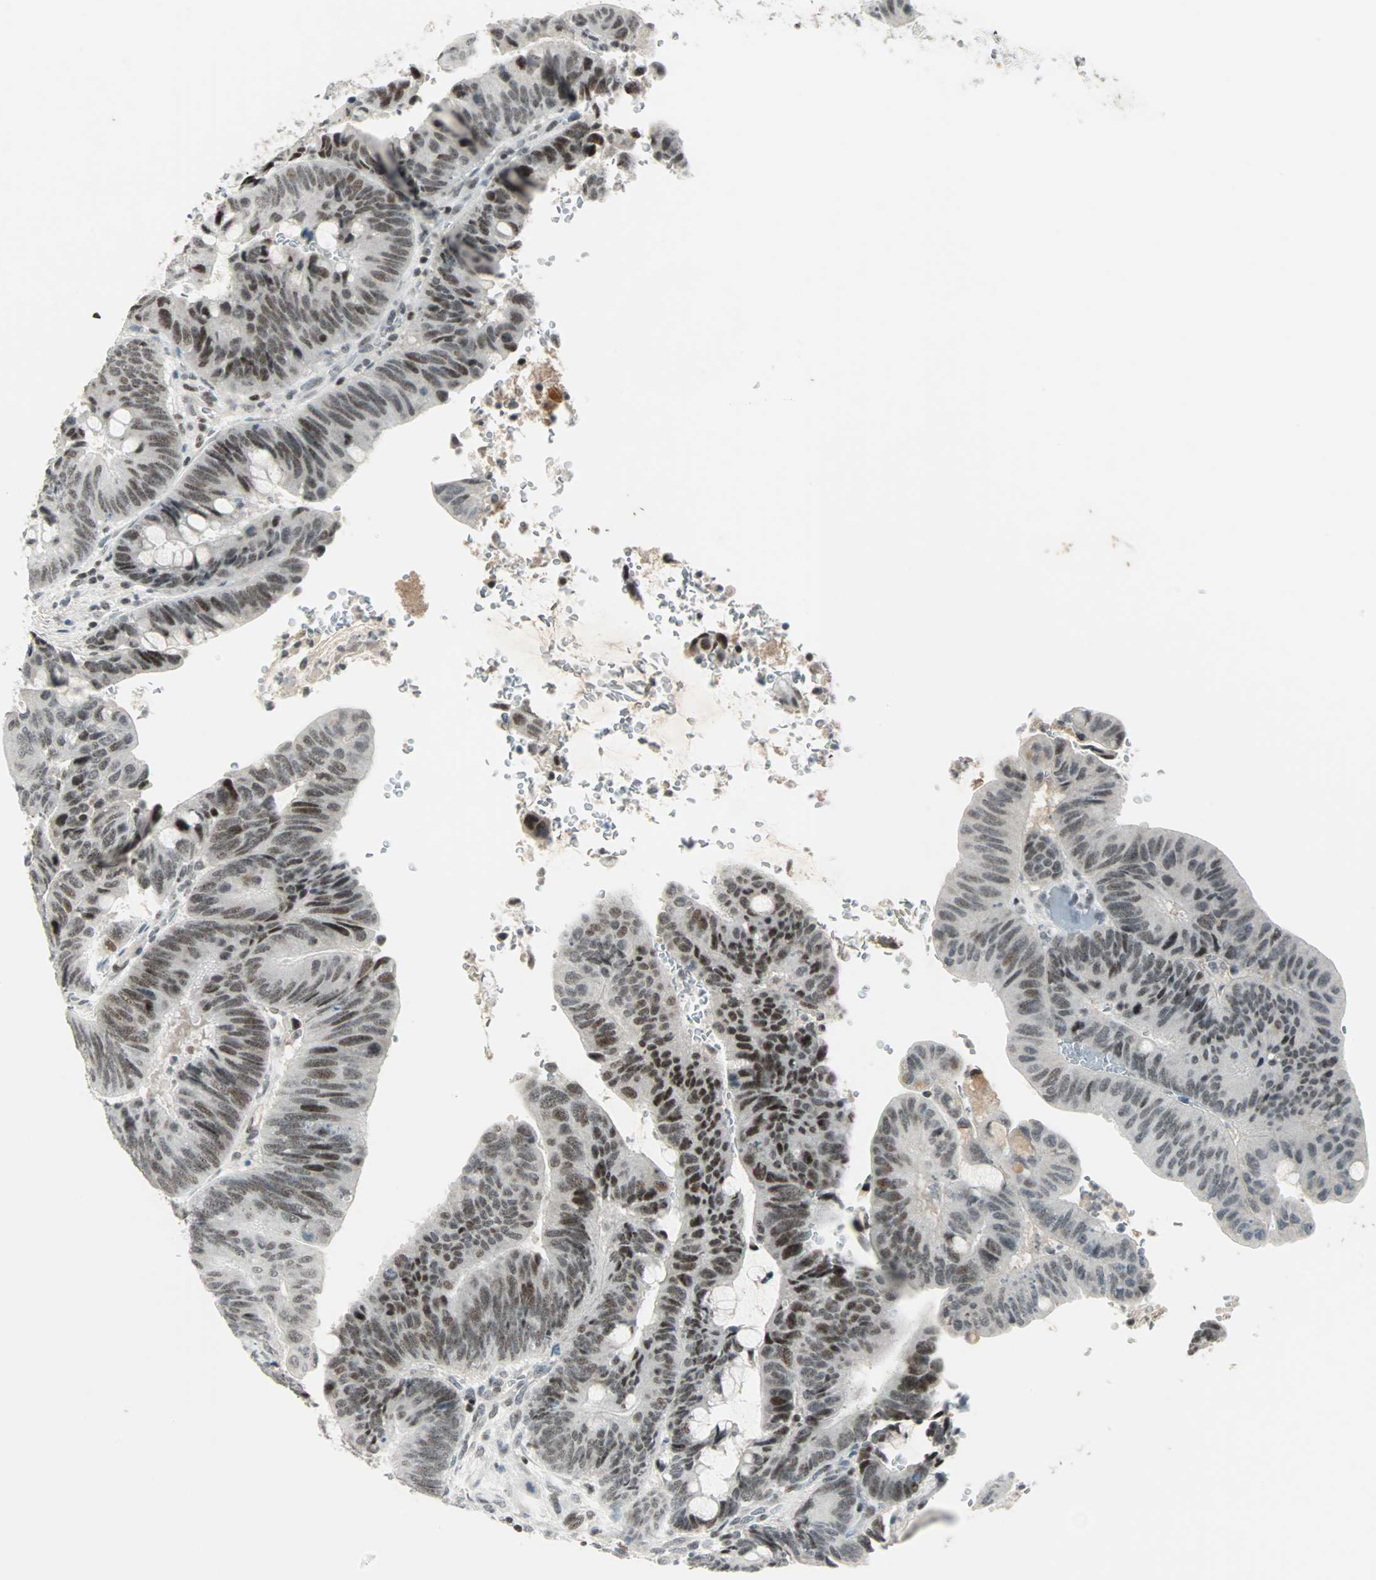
{"staining": {"intensity": "moderate", "quantity": ">75%", "location": "nuclear"}, "tissue": "colorectal cancer", "cell_type": "Tumor cells", "image_type": "cancer", "snomed": [{"axis": "morphology", "description": "Normal tissue, NOS"}, {"axis": "morphology", "description": "Adenocarcinoma, NOS"}, {"axis": "topography", "description": "Rectum"}, {"axis": "topography", "description": "Peripheral nerve tissue"}], "caption": "Moderate nuclear protein expression is seen in about >75% of tumor cells in colorectal cancer.", "gene": "SIN3A", "patient": {"sex": "male", "age": 92}}